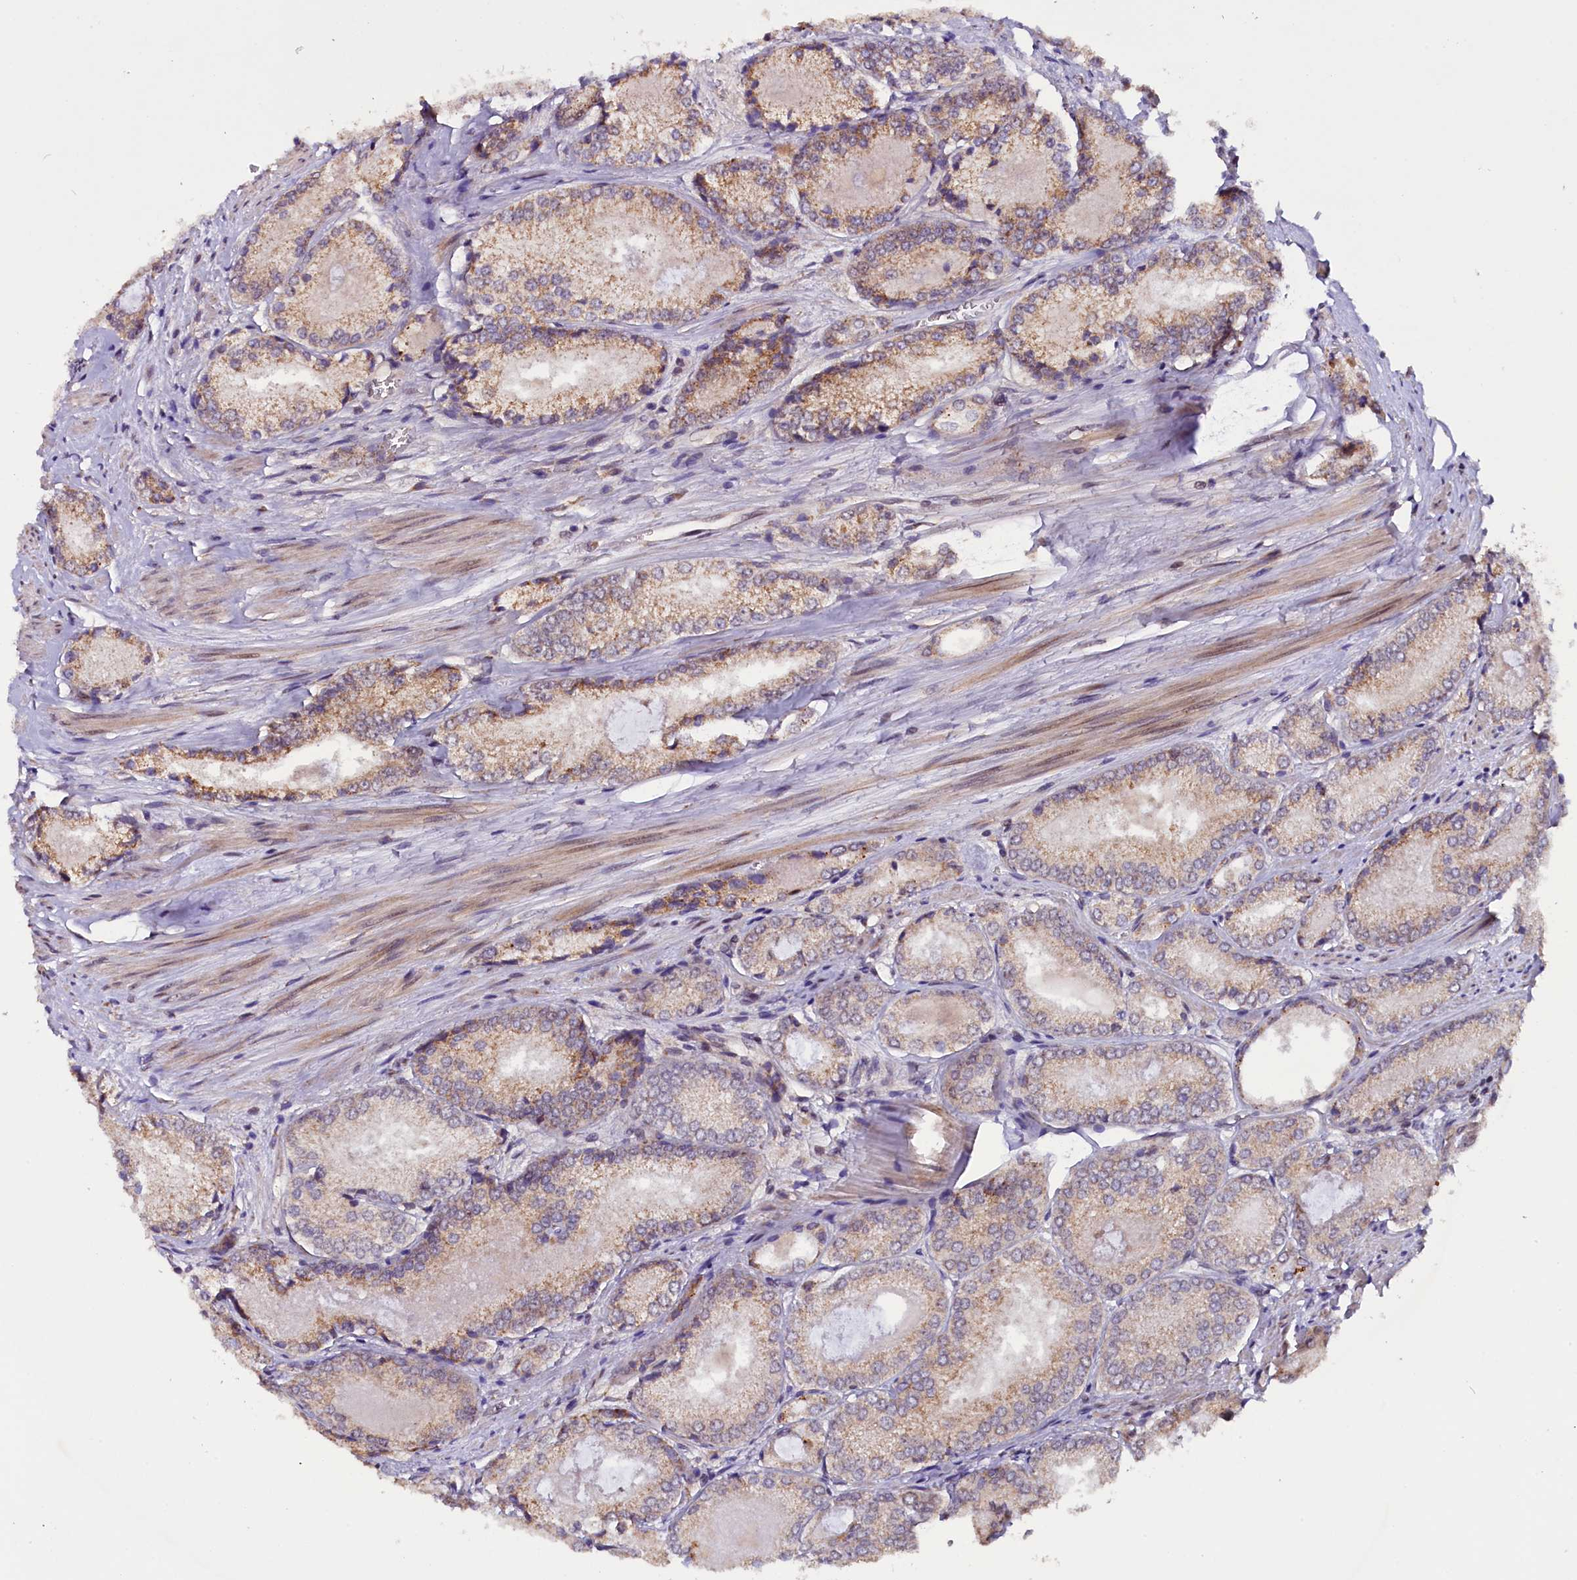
{"staining": {"intensity": "weak", "quantity": ">75%", "location": "cytoplasmic/membranous"}, "tissue": "prostate cancer", "cell_type": "Tumor cells", "image_type": "cancer", "snomed": [{"axis": "morphology", "description": "Adenocarcinoma, Low grade"}, {"axis": "topography", "description": "Prostate"}], "caption": "Prostate cancer was stained to show a protein in brown. There is low levels of weak cytoplasmic/membranous staining in approximately >75% of tumor cells.", "gene": "RPUSD2", "patient": {"sex": "male", "age": 68}}